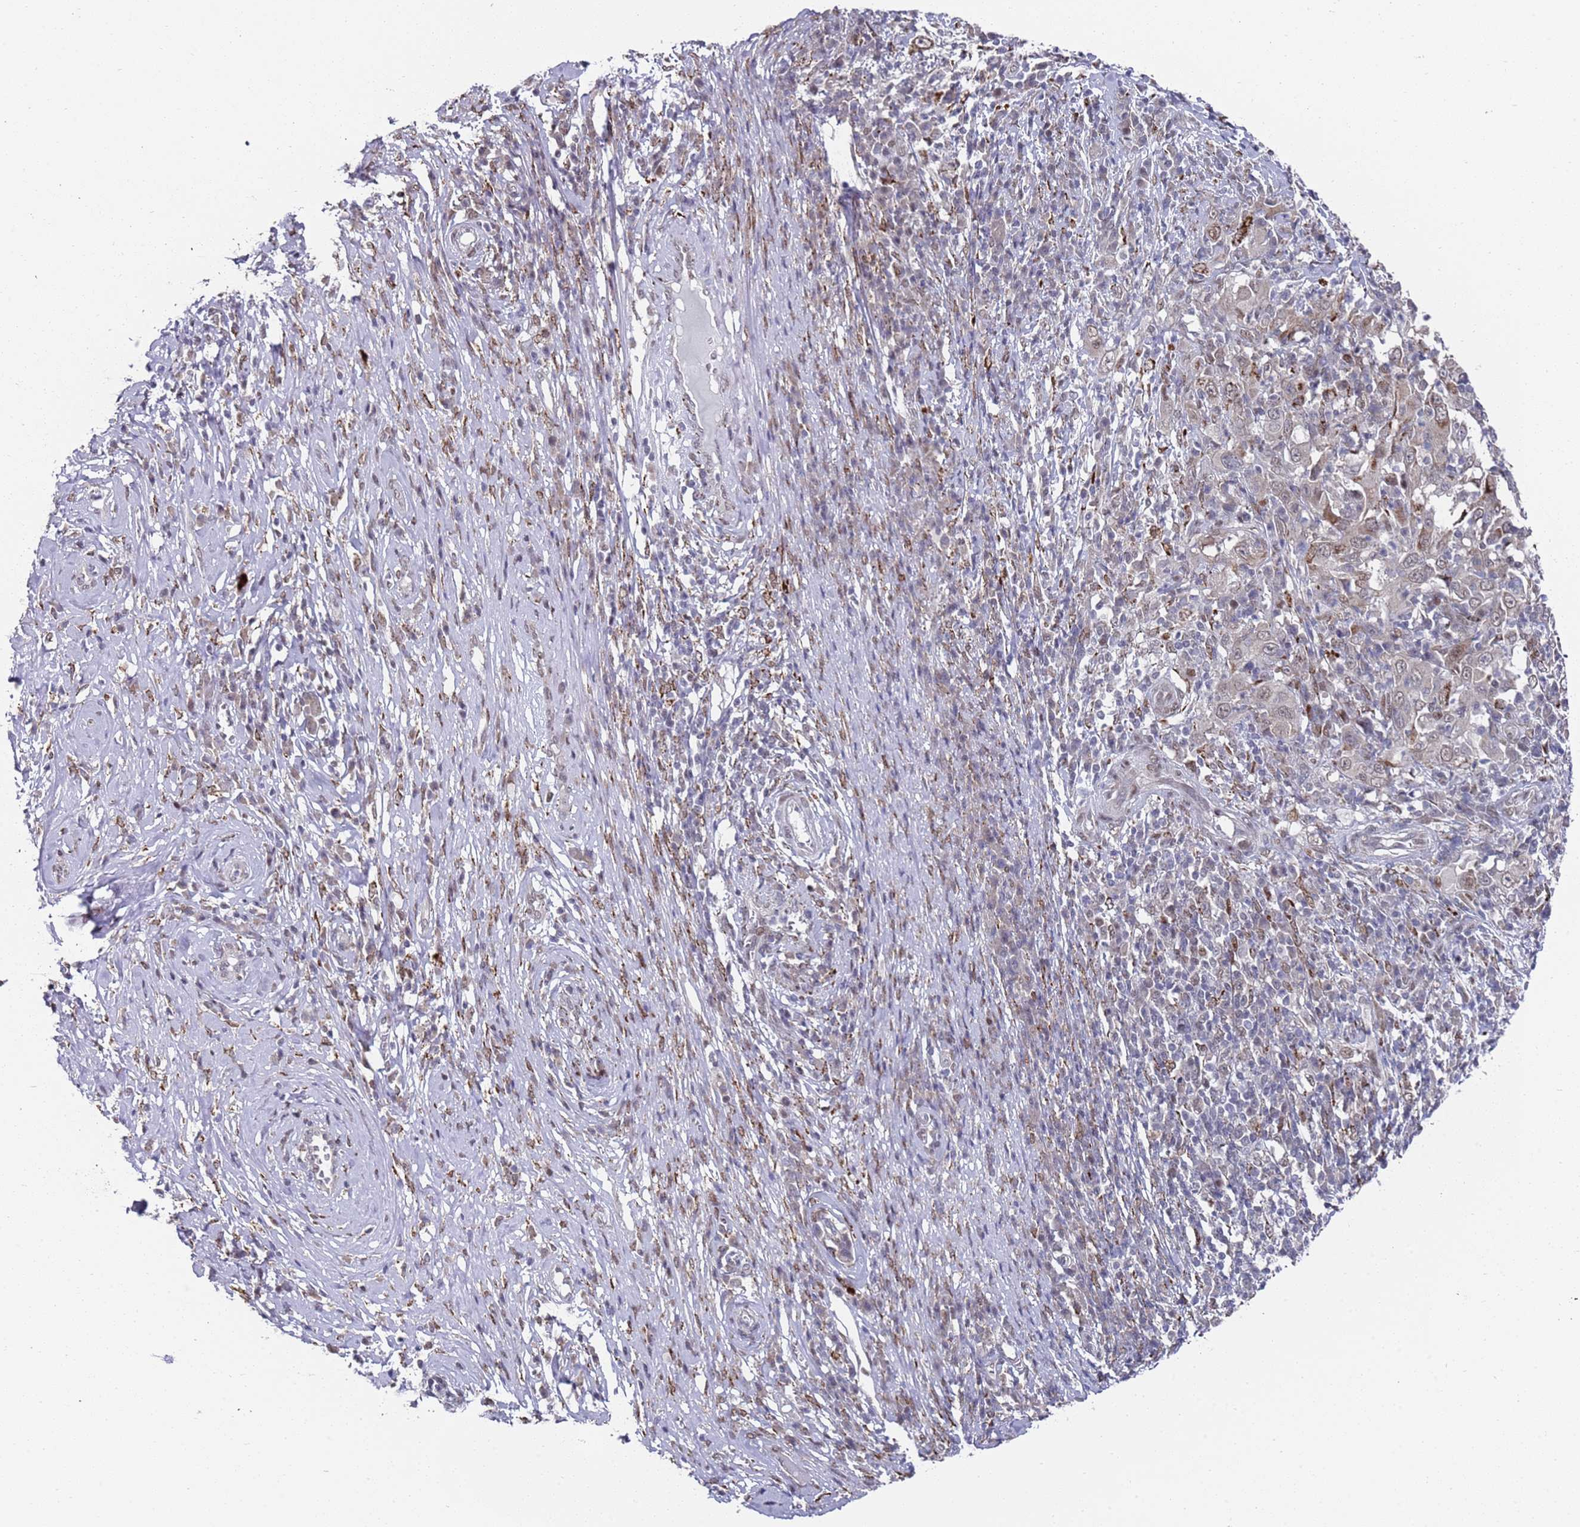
{"staining": {"intensity": "weak", "quantity": "<25%", "location": "nuclear"}, "tissue": "cervical cancer", "cell_type": "Tumor cells", "image_type": "cancer", "snomed": [{"axis": "morphology", "description": "Squamous cell carcinoma, NOS"}, {"axis": "topography", "description": "Cervix"}], "caption": "The photomicrograph displays no staining of tumor cells in cervical cancer (squamous cell carcinoma). The staining was performed using DAB to visualize the protein expression in brown, while the nuclei were stained in blue with hematoxylin (Magnification: 20x).", "gene": "COPS6", "patient": {"sex": "female", "age": 46}}